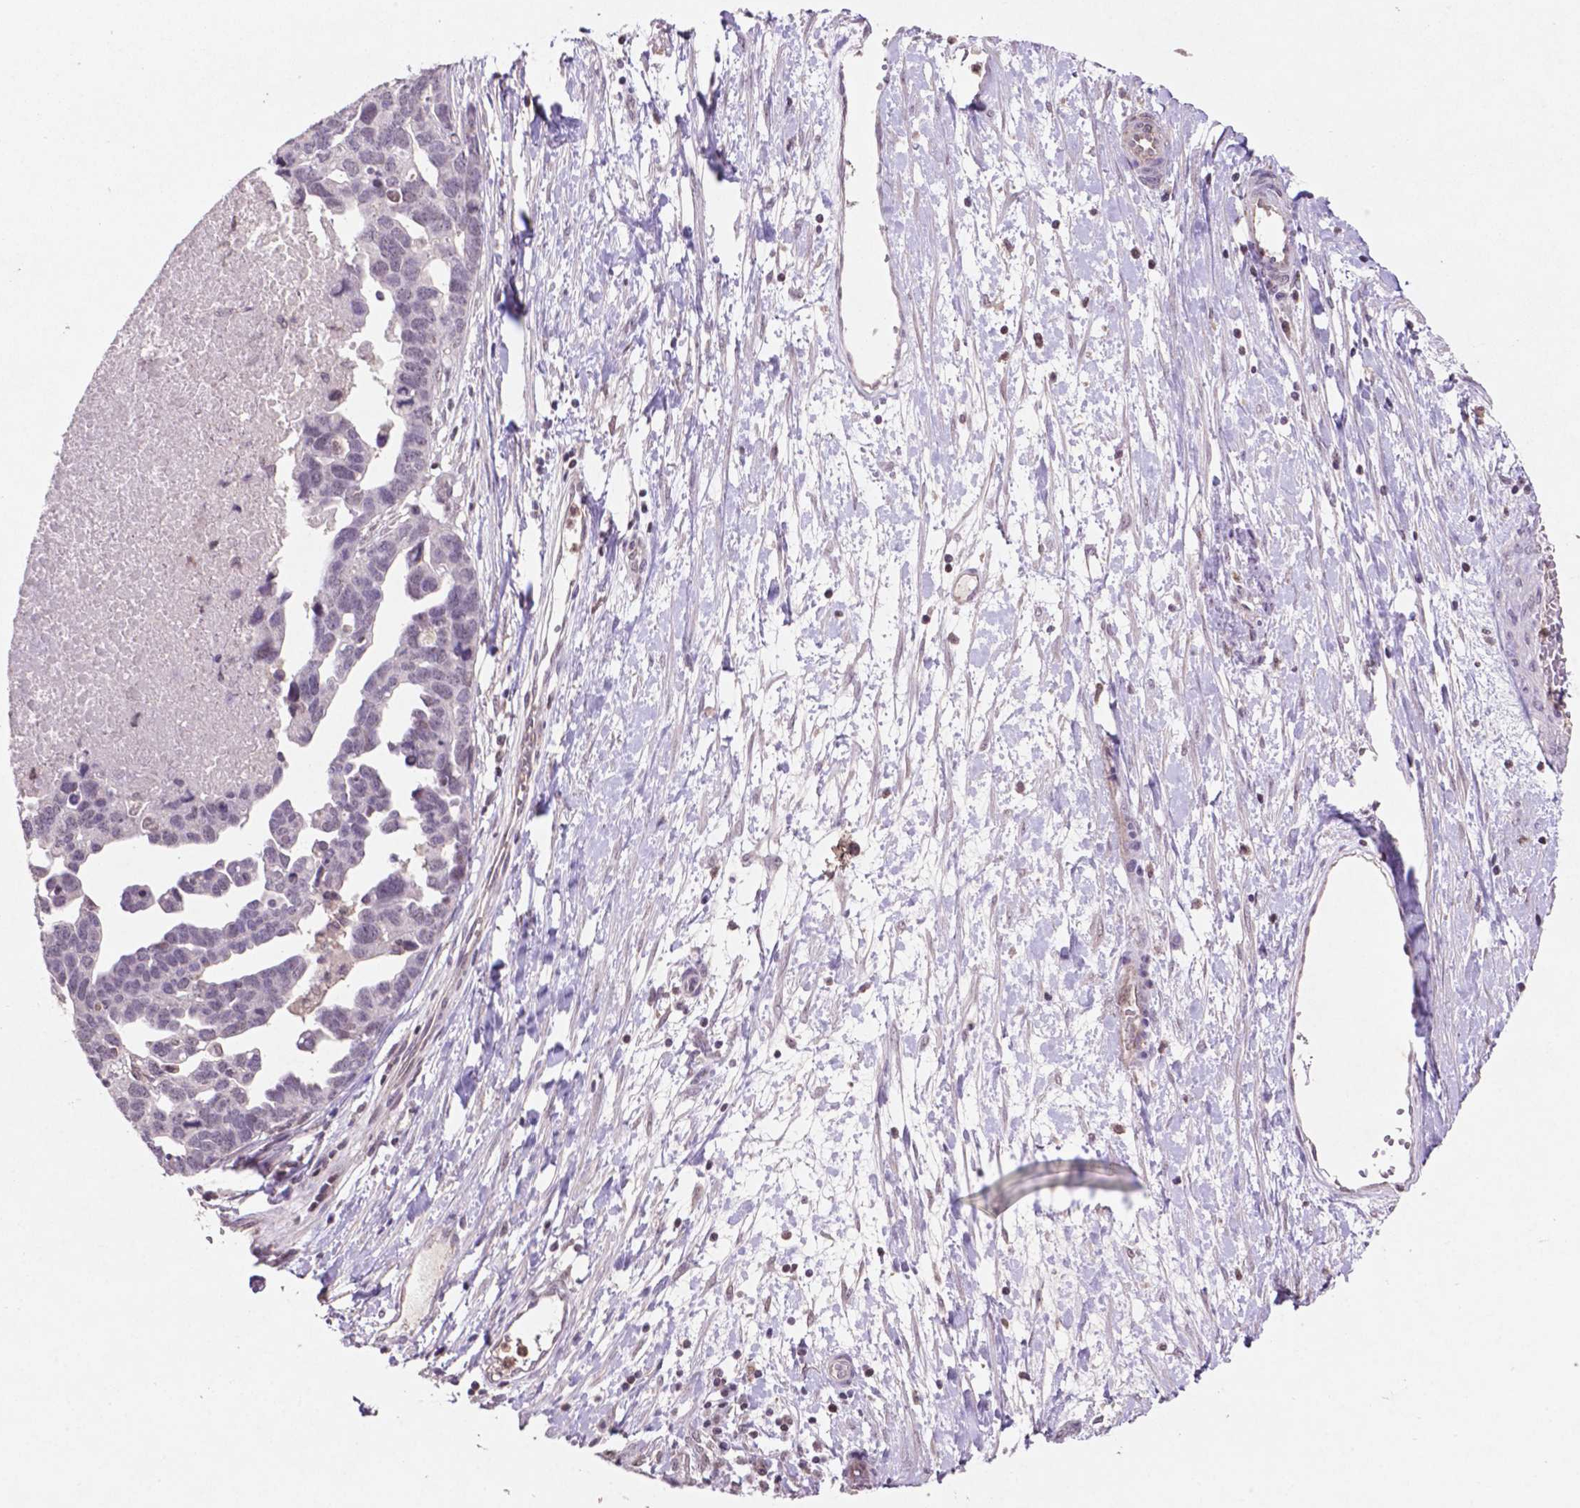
{"staining": {"intensity": "negative", "quantity": "none", "location": "none"}, "tissue": "ovarian cancer", "cell_type": "Tumor cells", "image_type": "cancer", "snomed": [{"axis": "morphology", "description": "Cystadenocarcinoma, serous, NOS"}, {"axis": "topography", "description": "Ovary"}], "caption": "IHC photomicrograph of neoplastic tissue: ovarian cancer (serous cystadenocarcinoma) stained with DAB demonstrates no significant protein staining in tumor cells.", "gene": "GLRX", "patient": {"sex": "female", "age": 54}}